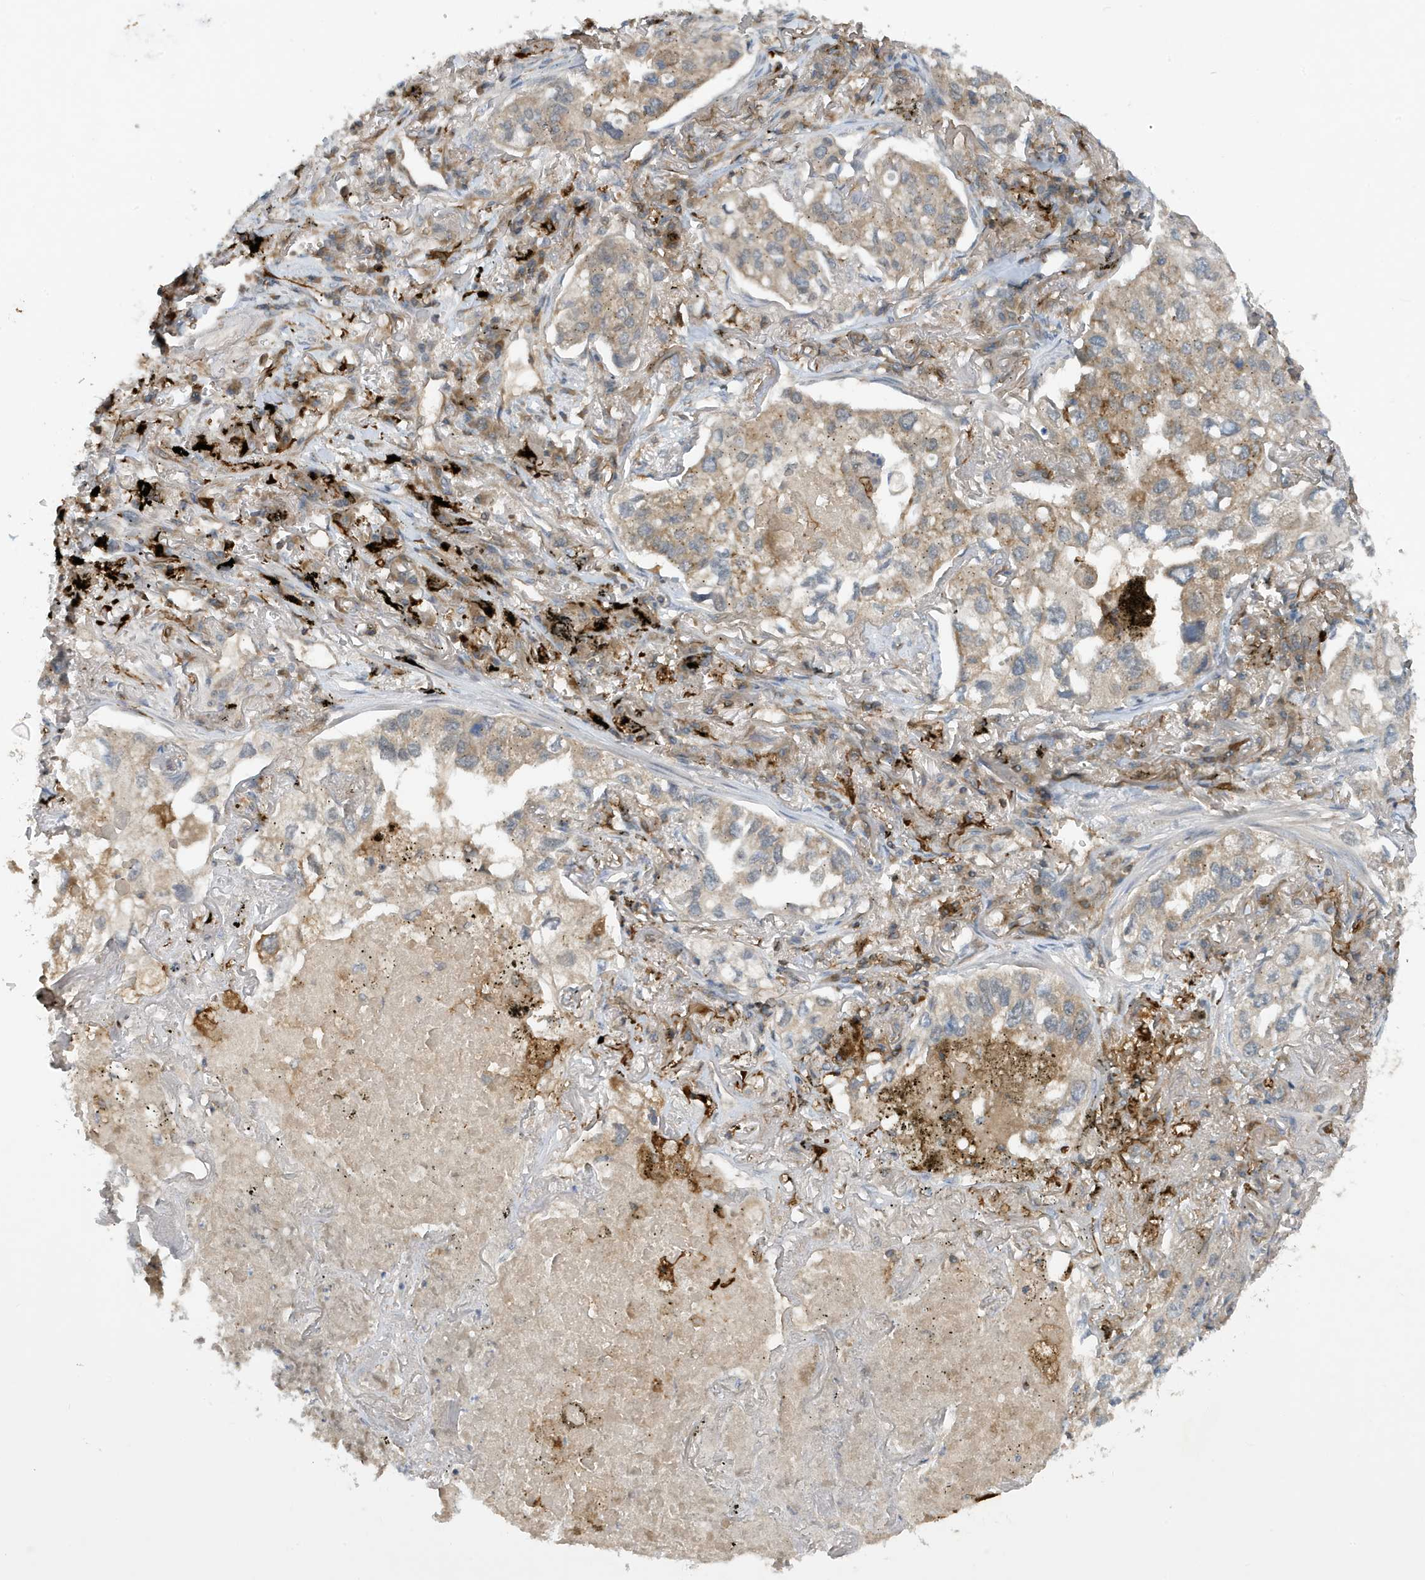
{"staining": {"intensity": "negative", "quantity": "none", "location": "none"}, "tissue": "lung cancer", "cell_type": "Tumor cells", "image_type": "cancer", "snomed": [{"axis": "morphology", "description": "Adenocarcinoma, NOS"}, {"axis": "topography", "description": "Lung"}], "caption": "Human lung adenocarcinoma stained for a protein using IHC displays no positivity in tumor cells.", "gene": "NSUN3", "patient": {"sex": "male", "age": 65}}